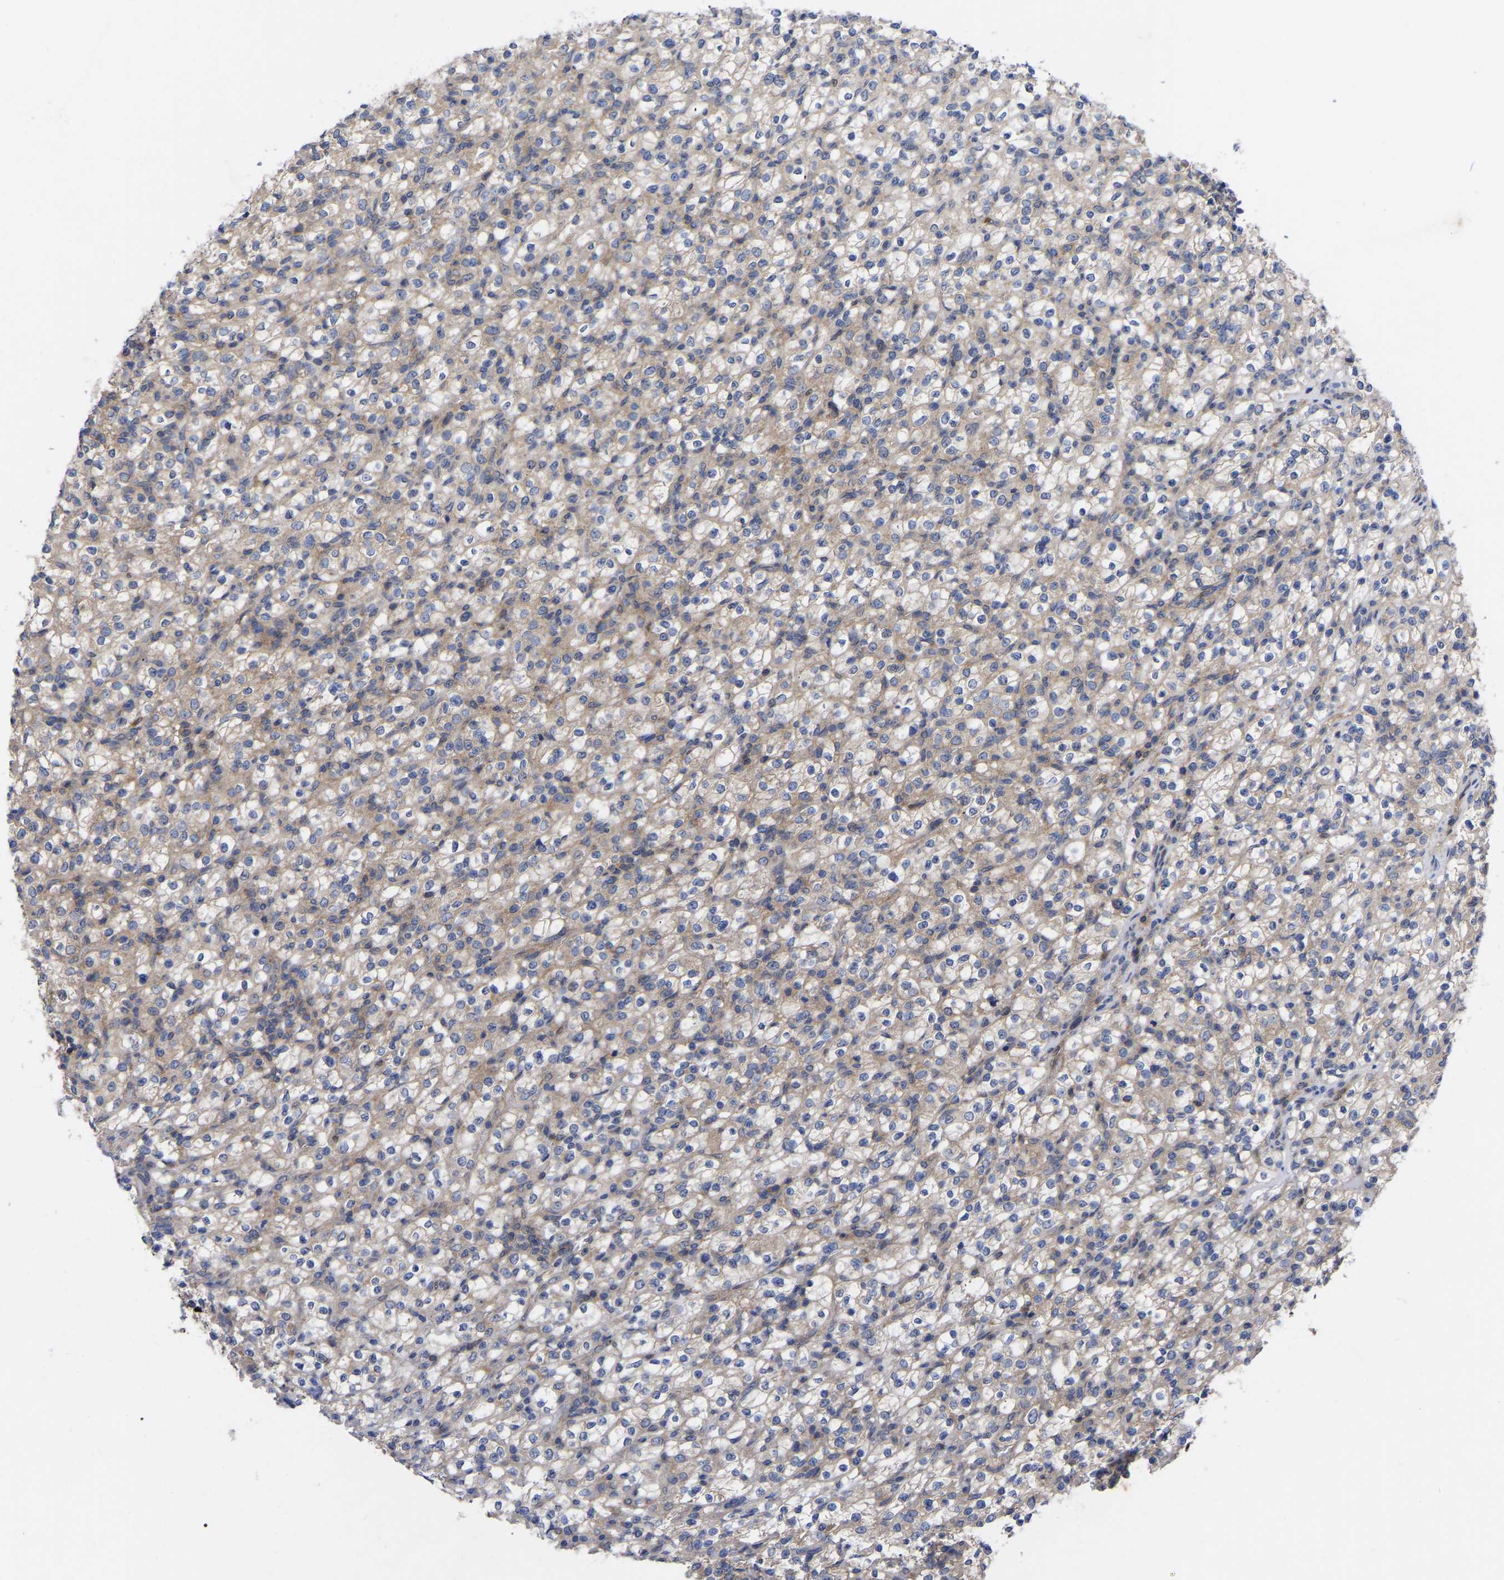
{"staining": {"intensity": "weak", "quantity": "<25%", "location": "cytoplasmic/membranous"}, "tissue": "renal cancer", "cell_type": "Tumor cells", "image_type": "cancer", "snomed": [{"axis": "morphology", "description": "Normal tissue, NOS"}, {"axis": "morphology", "description": "Adenocarcinoma, NOS"}, {"axis": "topography", "description": "Kidney"}], "caption": "Immunohistochemistry (IHC) photomicrograph of renal cancer stained for a protein (brown), which reveals no positivity in tumor cells.", "gene": "TCP1", "patient": {"sex": "female", "age": 72}}